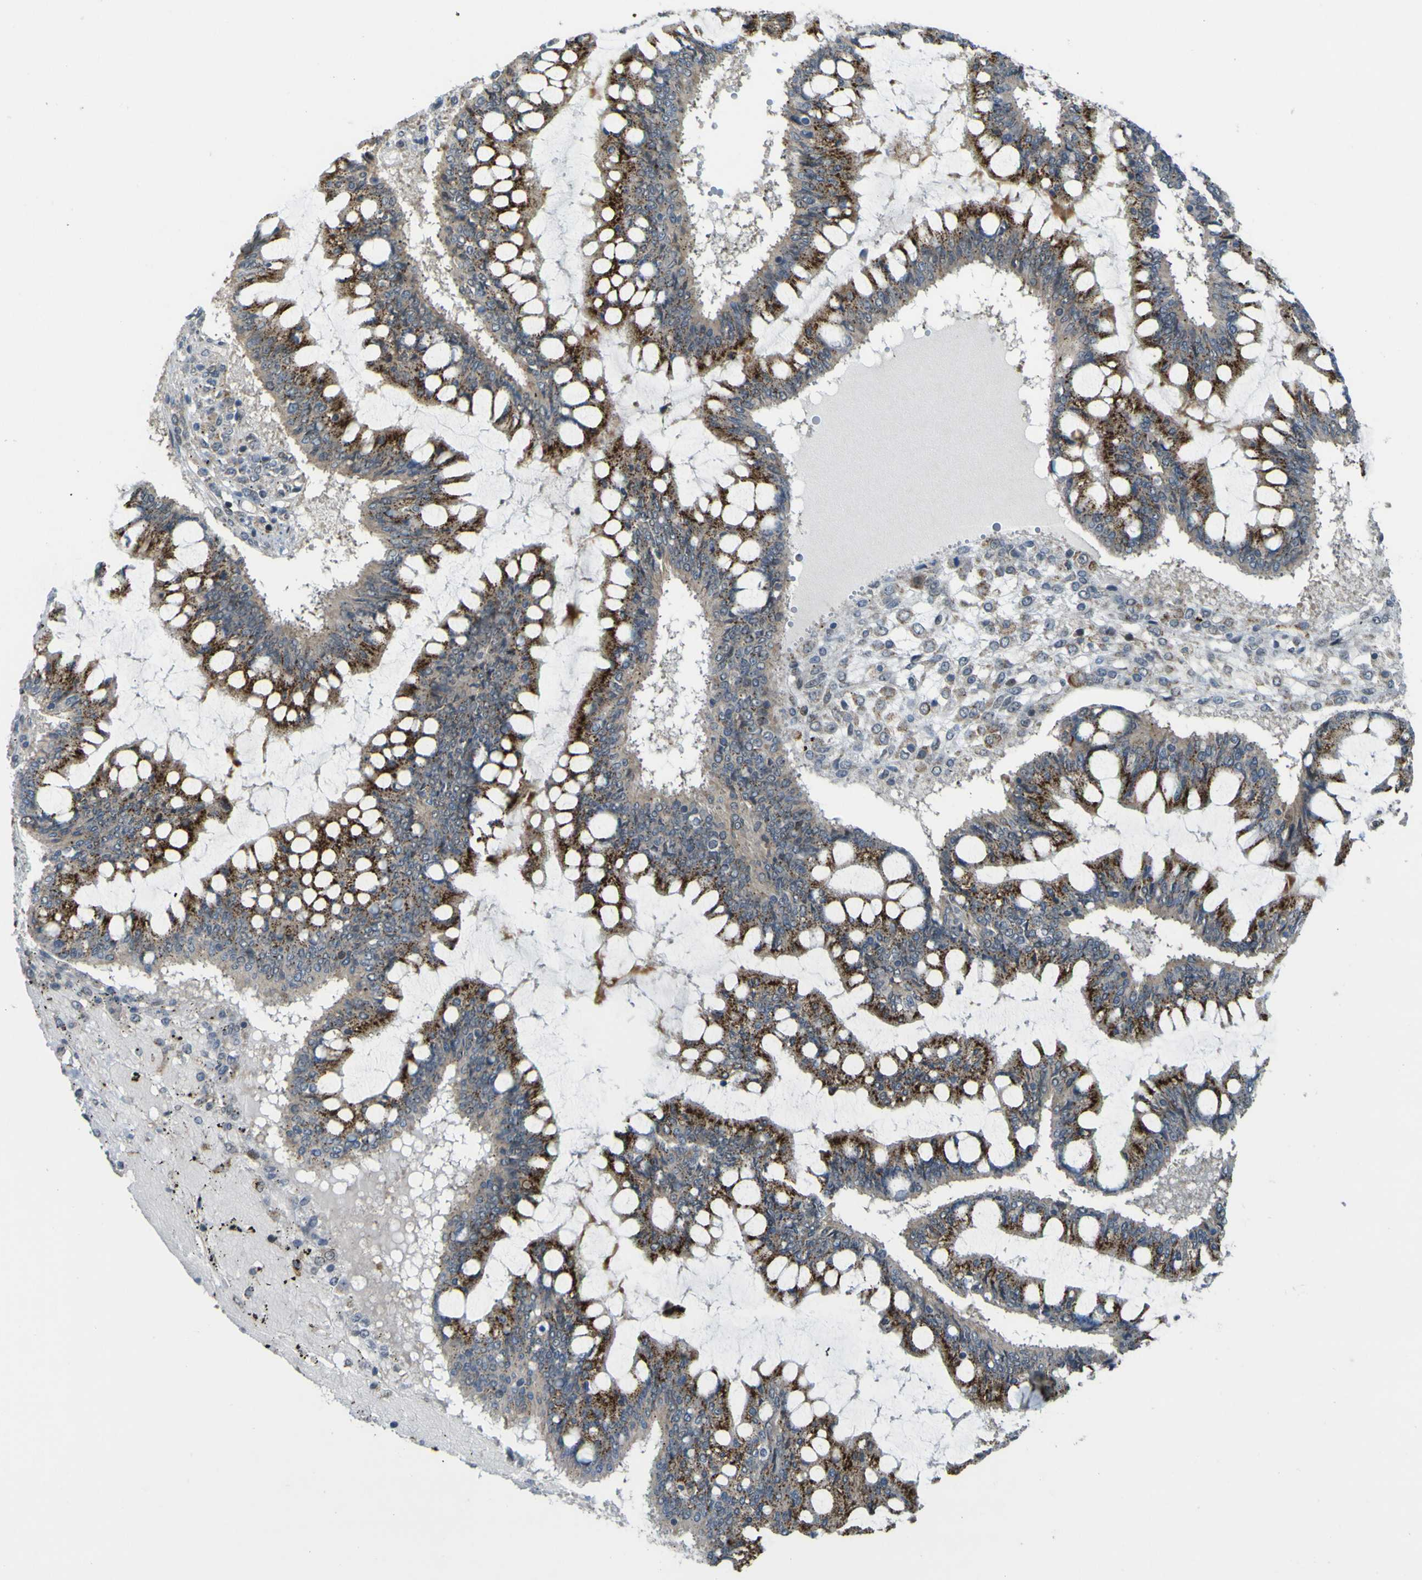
{"staining": {"intensity": "strong", "quantity": ">75%", "location": "cytoplasmic/membranous"}, "tissue": "ovarian cancer", "cell_type": "Tumor cells", "image_type": "cancer", "snomed": [{"axis": "morphology", "description": "Cystadenocarcinoma, mucinous, NOS"}, {"axis": "topography", "description": "Ovary"}], "caption": "Approximately >75% of tumor cells in mucinous cystadenocarcinoma (ovarian) show strong cytoplasmic/membranous protein expression as visualized by brown immunohistochemical staining.", "gene": "ACBD5", "patient": {"sex": "female", "age": 73}}